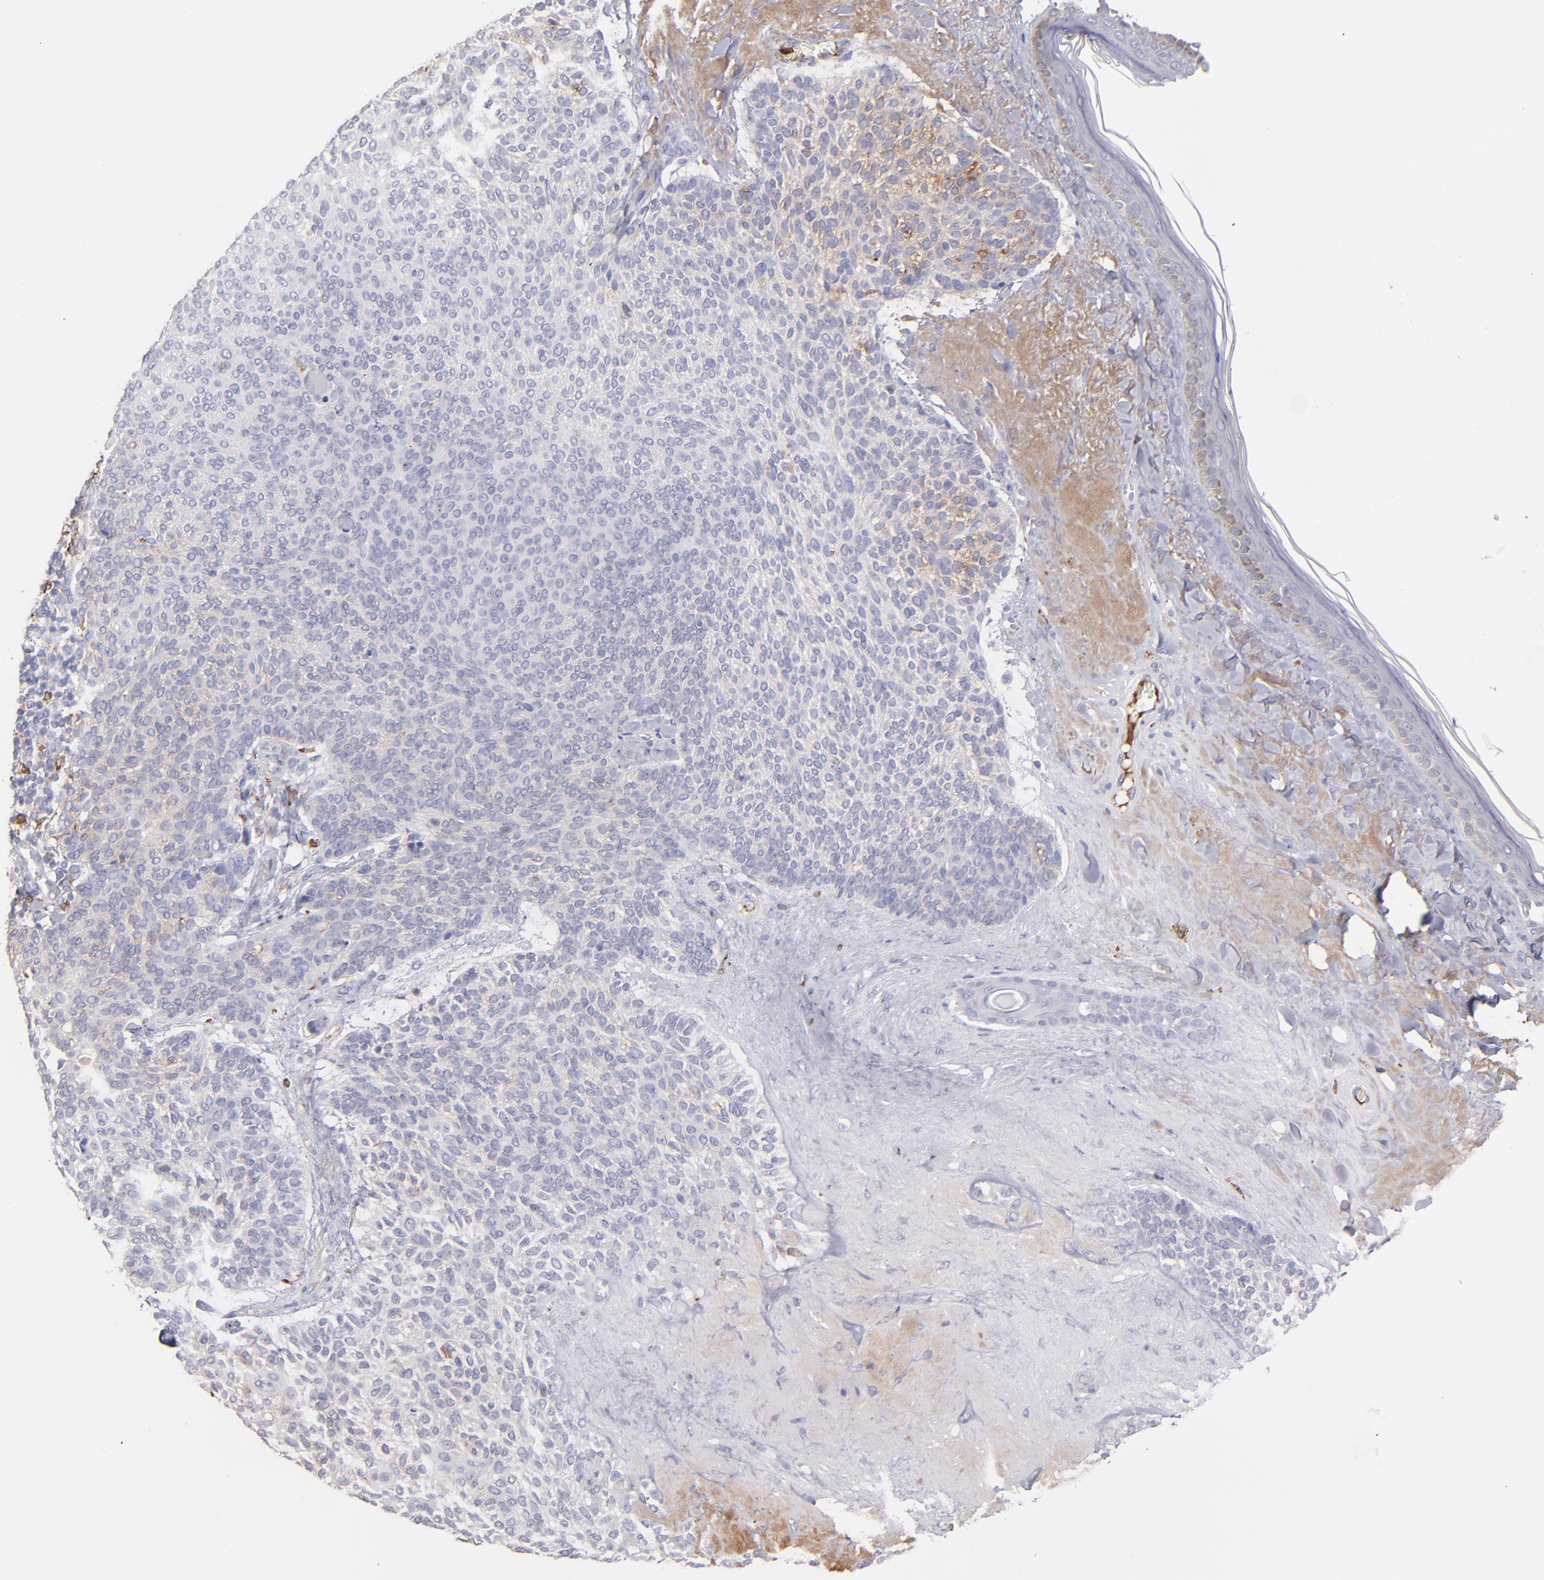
{"staining": {"intensity": "weak", "quantity": "<25%", "location": "cytoplasmic/membranous"}, "tissue": "skin cancer", "cell_type": "Tumor cells", "image_type": "cancer", "snomed": [{"axis": "morphology", "description": "Normal tissue, NOS"}, {"axis": "morphology", "description": "Basal cell carcinoma"}, {"axis": "topography", "description": "Skin"}], "caption": "This is an IHC photomicrograph of human skin cancer (basal cell carcinoma). There is no positivity in tumor cells.", "gene": "C1QA", "patient": {"sex": "female", "age": 70}}